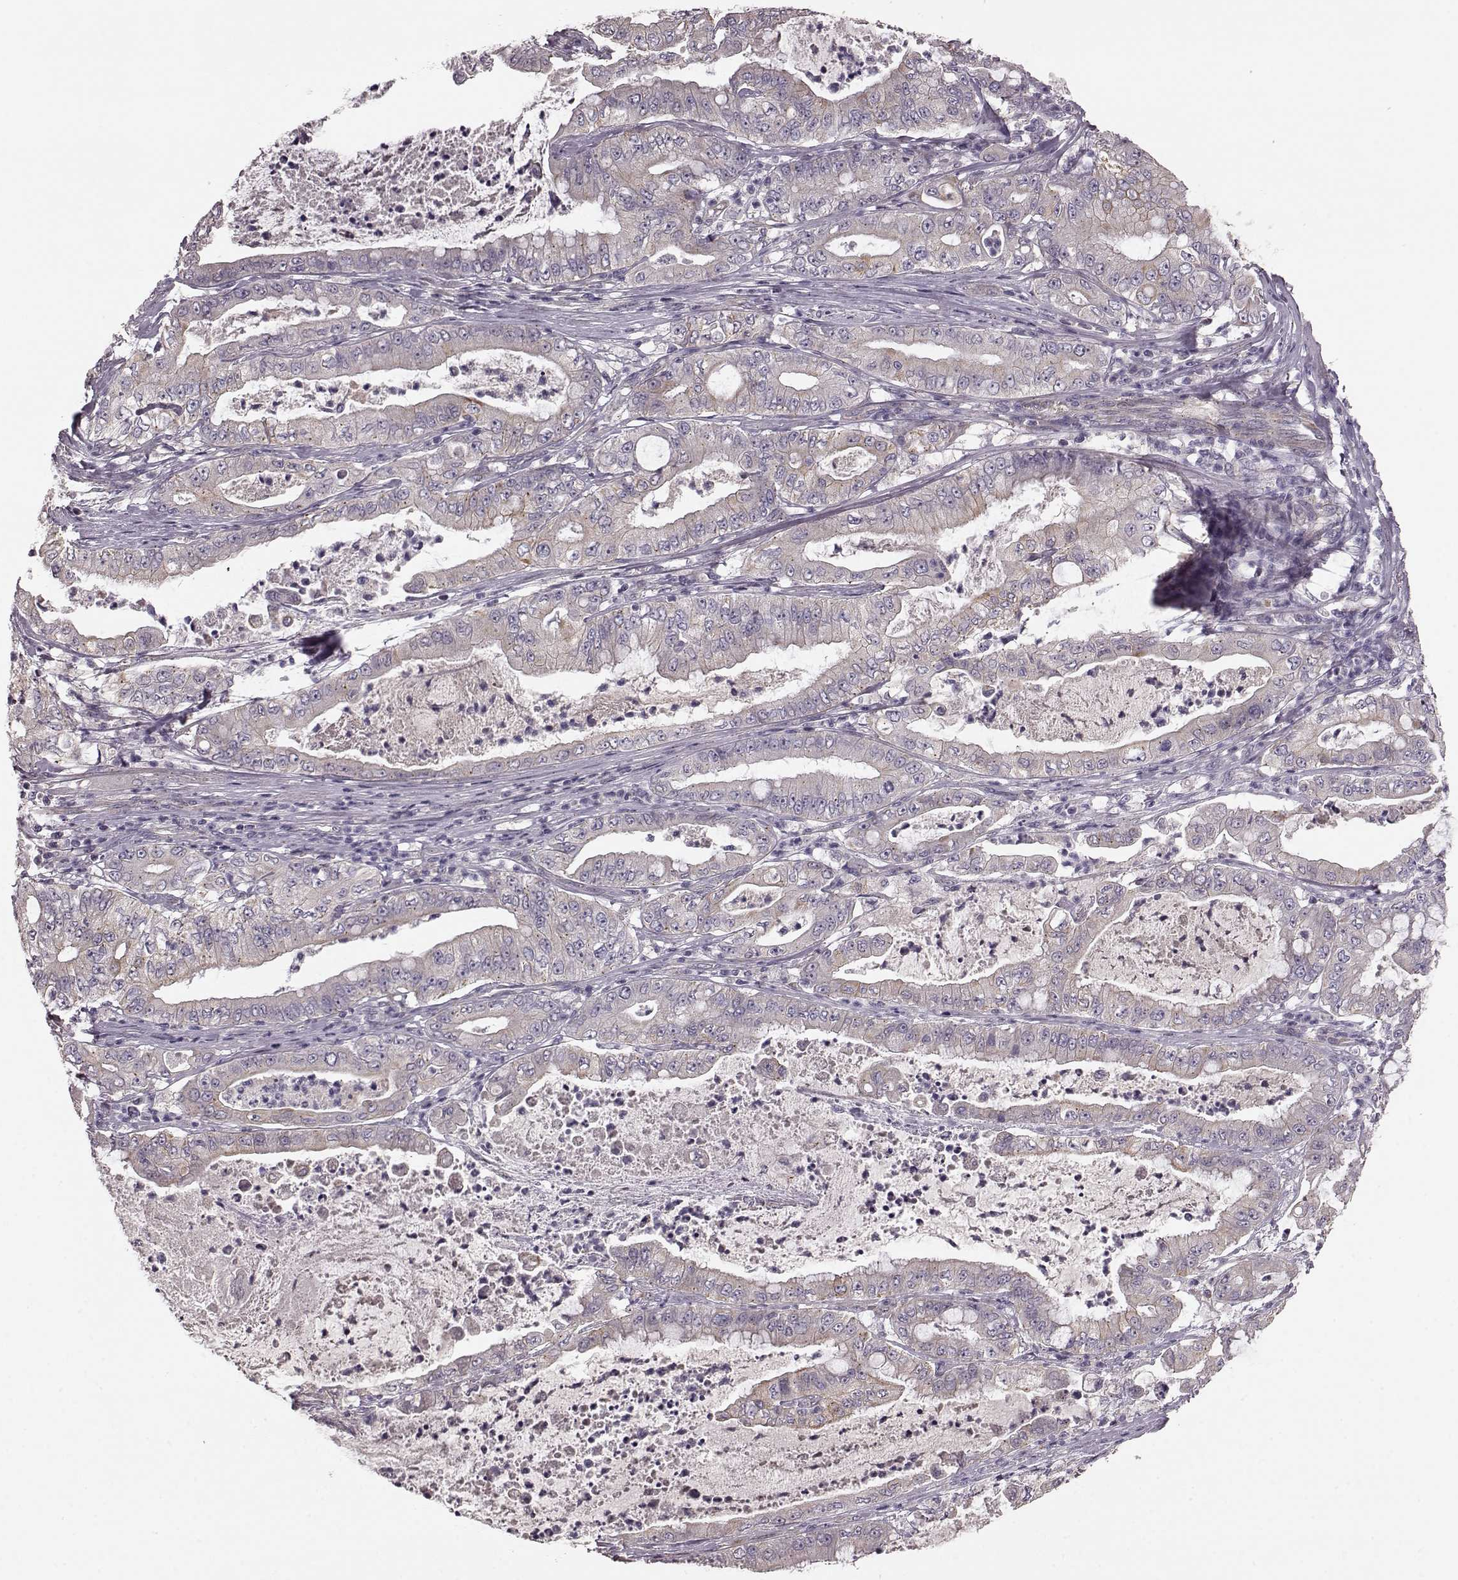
{"staining": {"intensity": "negative", "quantity": "none", "location": "none"}, "tissue": "pancreatic cancer", "cell_type": "Tumor cells", "image_type": "cancer", "snomed": [{"axis": "morphology", "description": "Adenocarcinoma, NOS"}, {"axis": "topography", "description": "Pancreas"}], "caption": "Immunohistochemical staining of human pancreatic cancer (adenocarcinoma) exhibits no significant staining in tumor cells.", "gene": "NTF3", "patient": {"sex": "male", "age": 71}}